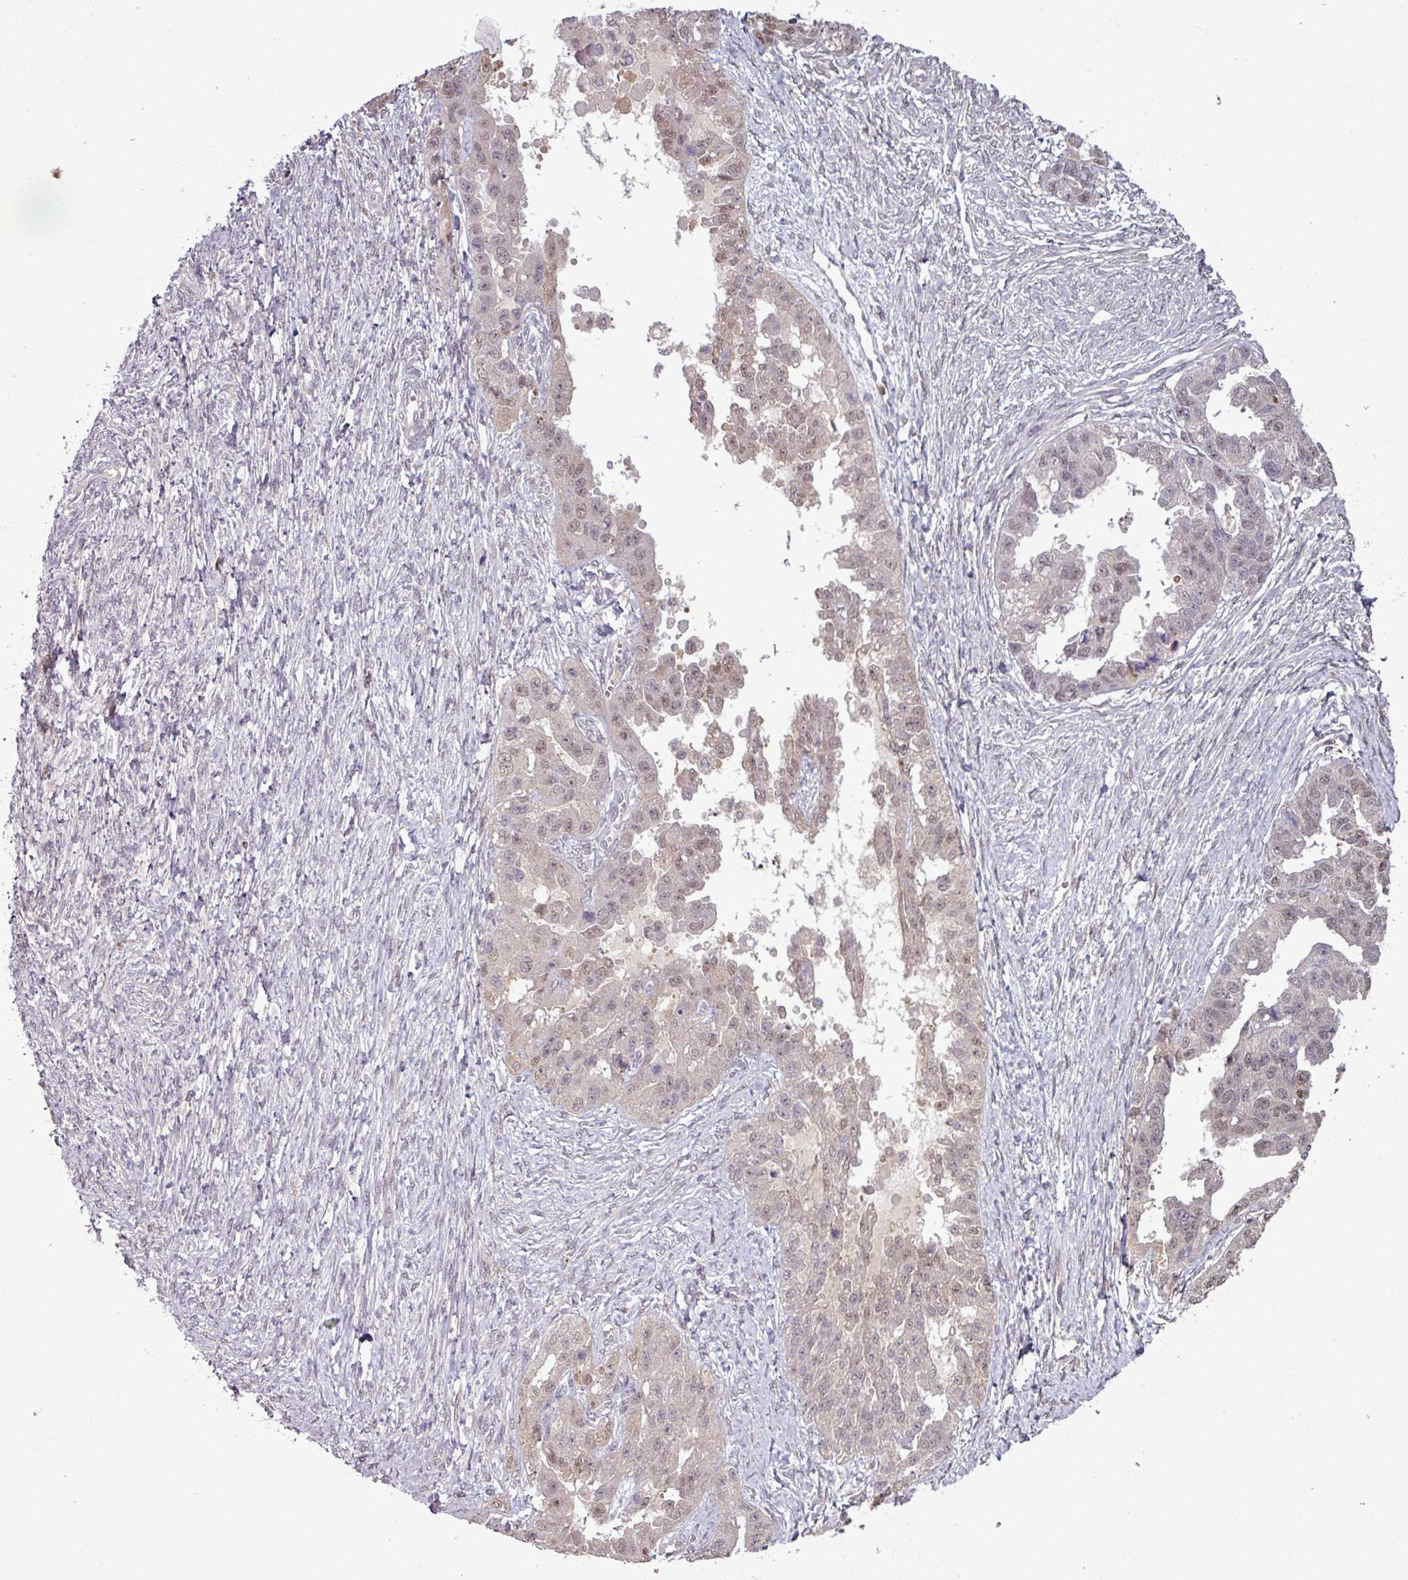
{"staining": {"intensity": "weak", "quantity": "25%-75%", "location": "nuclear"}, "tissue": "ovarian cancer", "cell_type": "Tumor cells", "image_type": "cancer", "snomed": [{"axis": "morphology", "description": "Cystadenocarcinoma, serous, NOS"}, {"axis": "topography", "description": "Ovary"}], "caption": "Tumor cells display weak nuclear staining in approximately 25%-75% of cells in ovarian serous cystadenocarcinoma.", "gene": "OR6B1", "patient": {"sex": "female", "age": 58}}